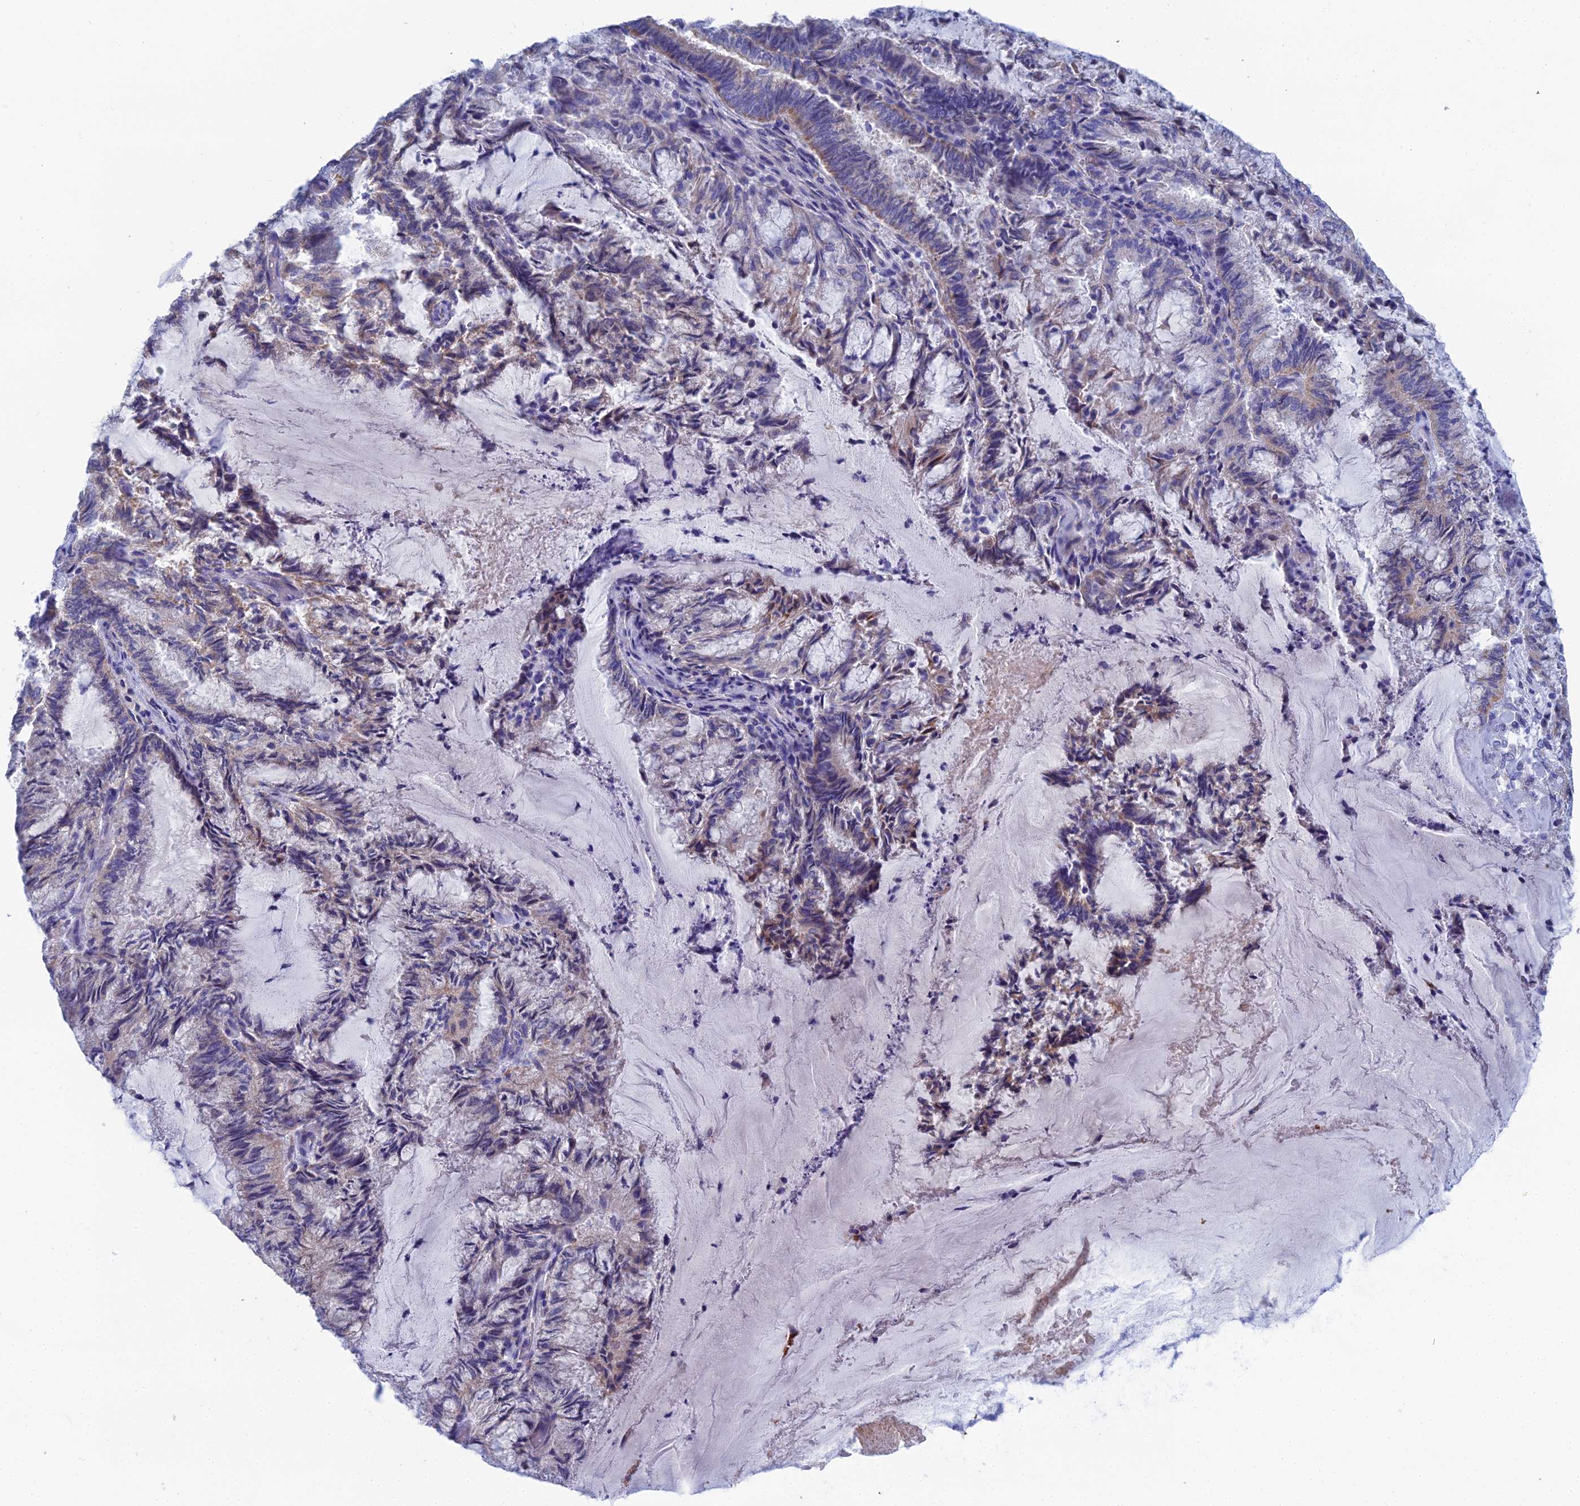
{"staining": {"intensity": "moderate", "quantity": "<25%", "location": "cytoplasmic/membranous"}, "tissue": "endometrial cancer", "cell_type": "Tumor cells", "image_type": "cancer", "snomed": [{"axis": "morphology", "description": "Adenocarcinoma, NOS"}, {"axis": "topography", "description": "Endometrium"}], "caption": "Endometrial cancer (adenocarcinoma) tissue displays moderate cytoplasmic/membranous positivity in about <25% of tumor cells", "gene": "CFAP210", "patient": {"sex": "female", "age": 80}}